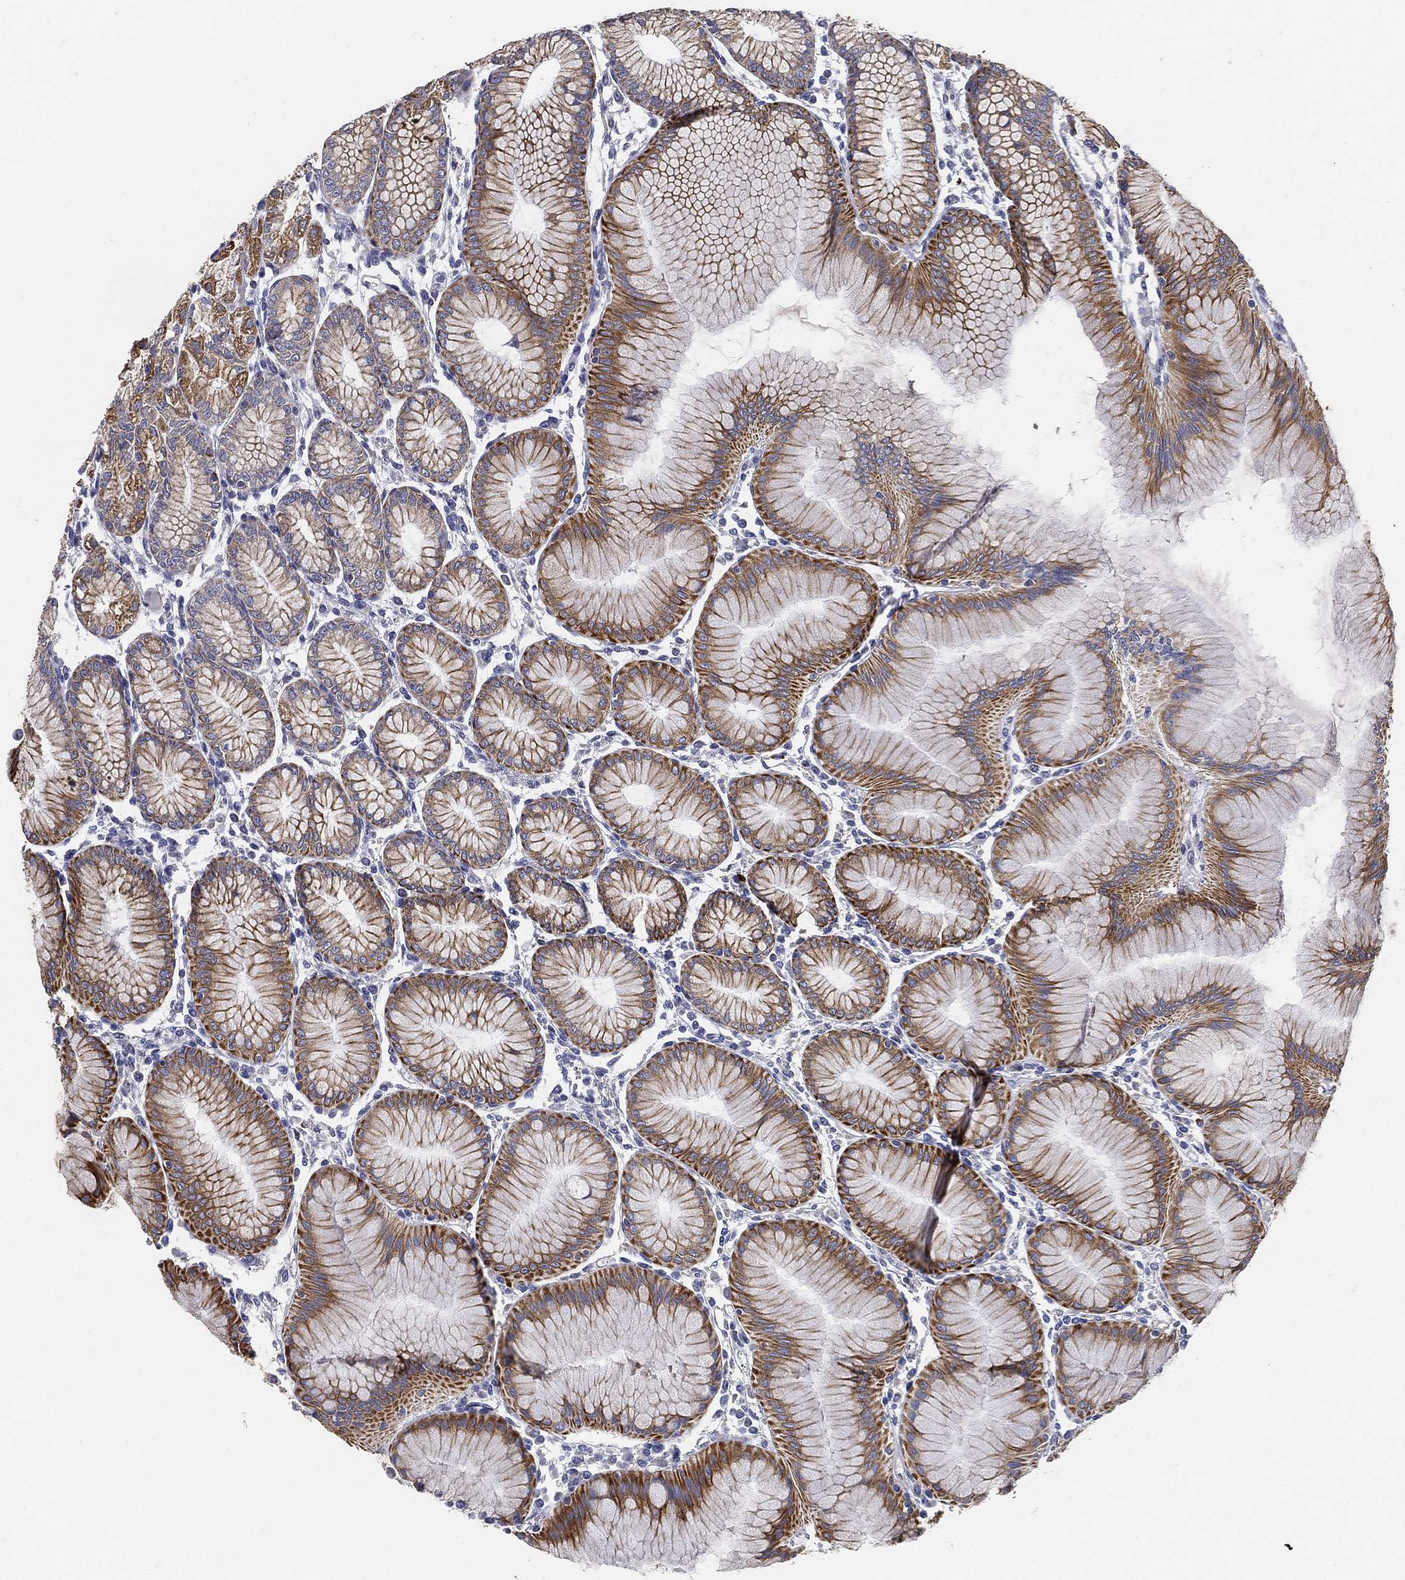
{"staining": {"intensity": "strong", "quantity": "25%-75%", "location": "cytoplasmic/membranous"}, "tissue": "stomach", "cell_type": "Glandular cells", "image_type": "normal", "snomed": [{"axis": "morphology", "description": "Normal tissue, NOS"}, {"axis": "topography", "description": "Stomach"}], "caption": "Immunohistochemical staining of normal human stomach displays high levels of strong cytoplasmic/membranous staining in about 25%-75% of glandular cells.", "gene": "PWWP3A", "patient": {"sex": "female", "age": 57}}